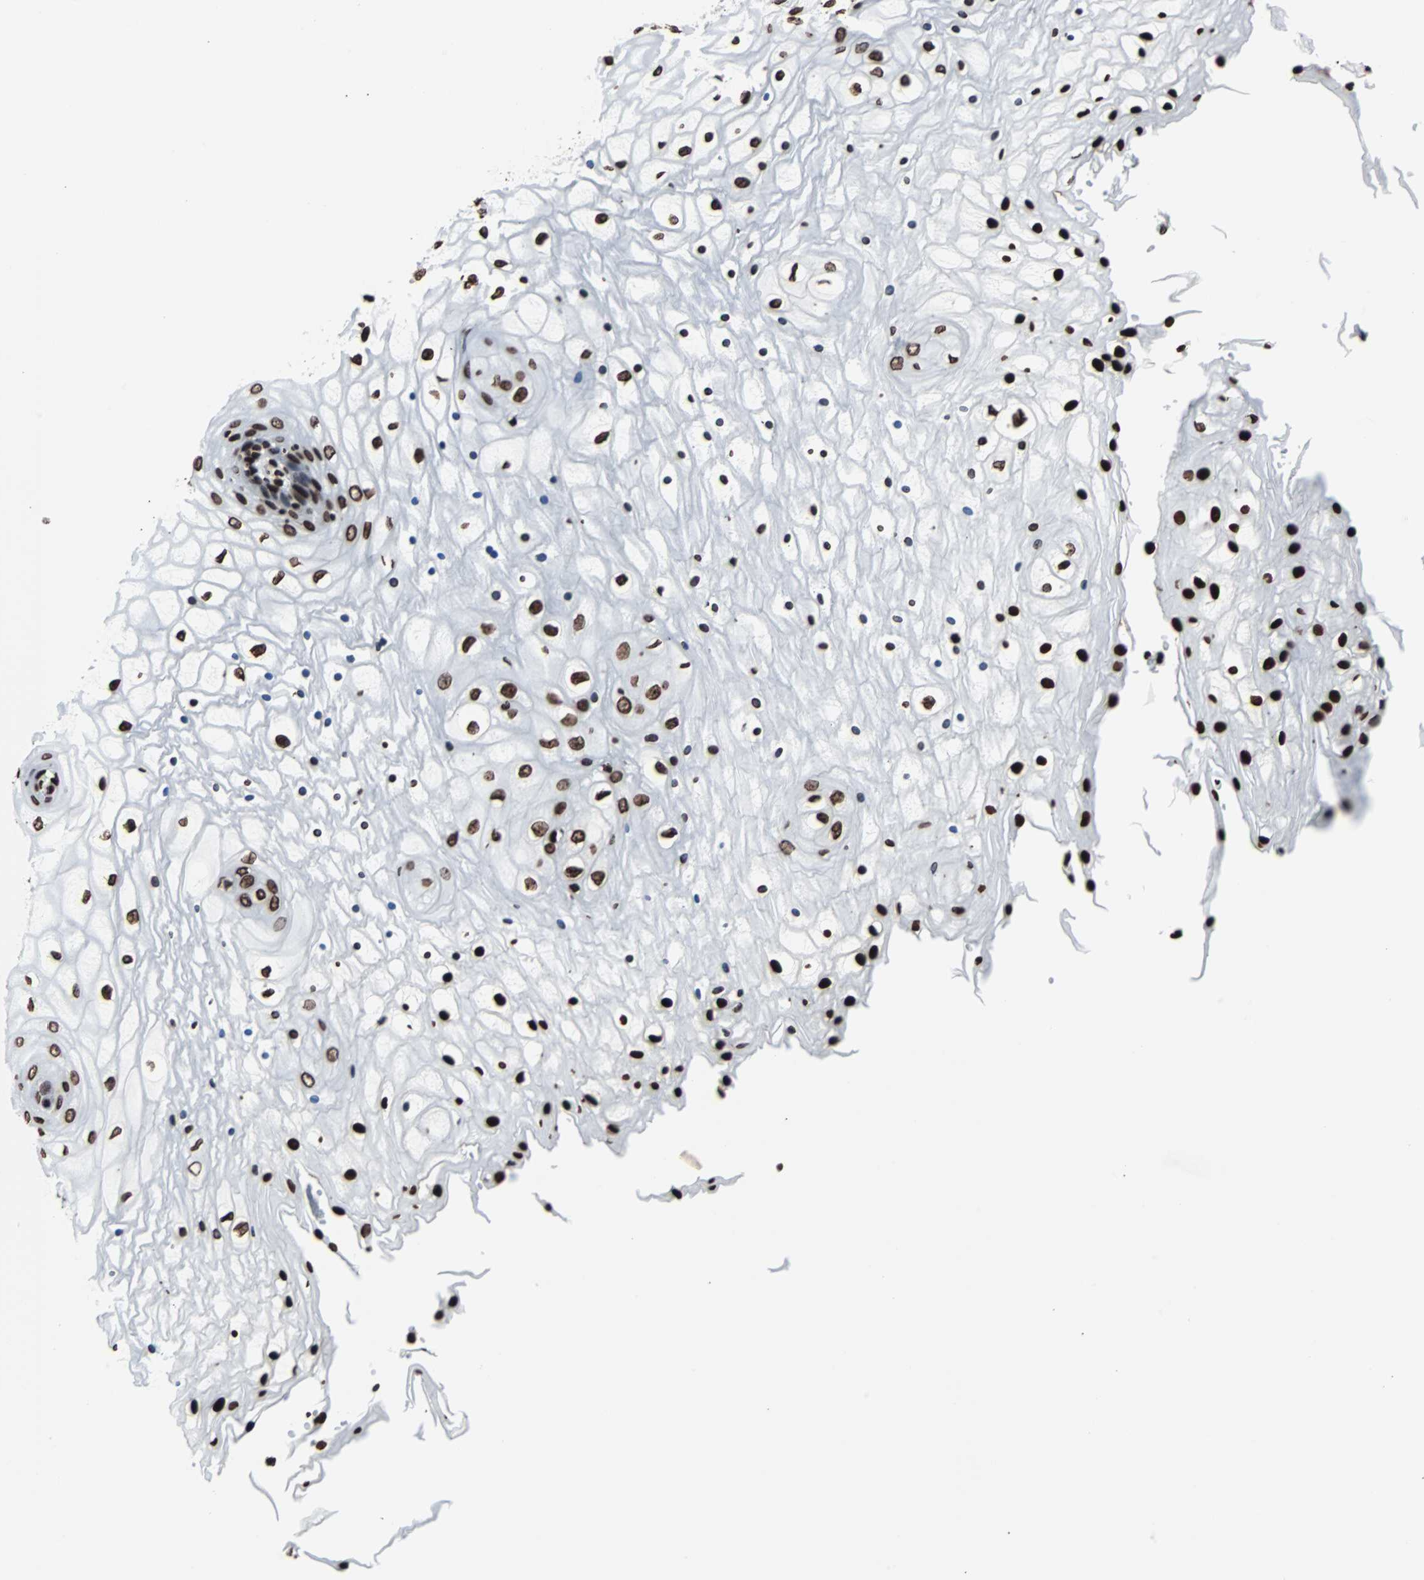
{"staining": {"intensity": "strong", "quantity": ">75%", "location": "nuclear"}, "tissue": "vagina", "cell_type": "Squamous epithelial cells", "image_type": "normal", "snomed": [{"axis": "morphology", "description": "Normal tissue, NOS"}, {"axis": "topography", "description": "Vagina"}], "caption": "Protein analysis of normal vagina demonstrates strong nuclear staining in approximately >75% of squamous epithelial cells. (DAB (3,3'-diaminobenzidine) IHC, brown staining for protein, blue staining for nuclei).", "gene": "H2BC18", "patient": {"sex": "female", "age": 34}}